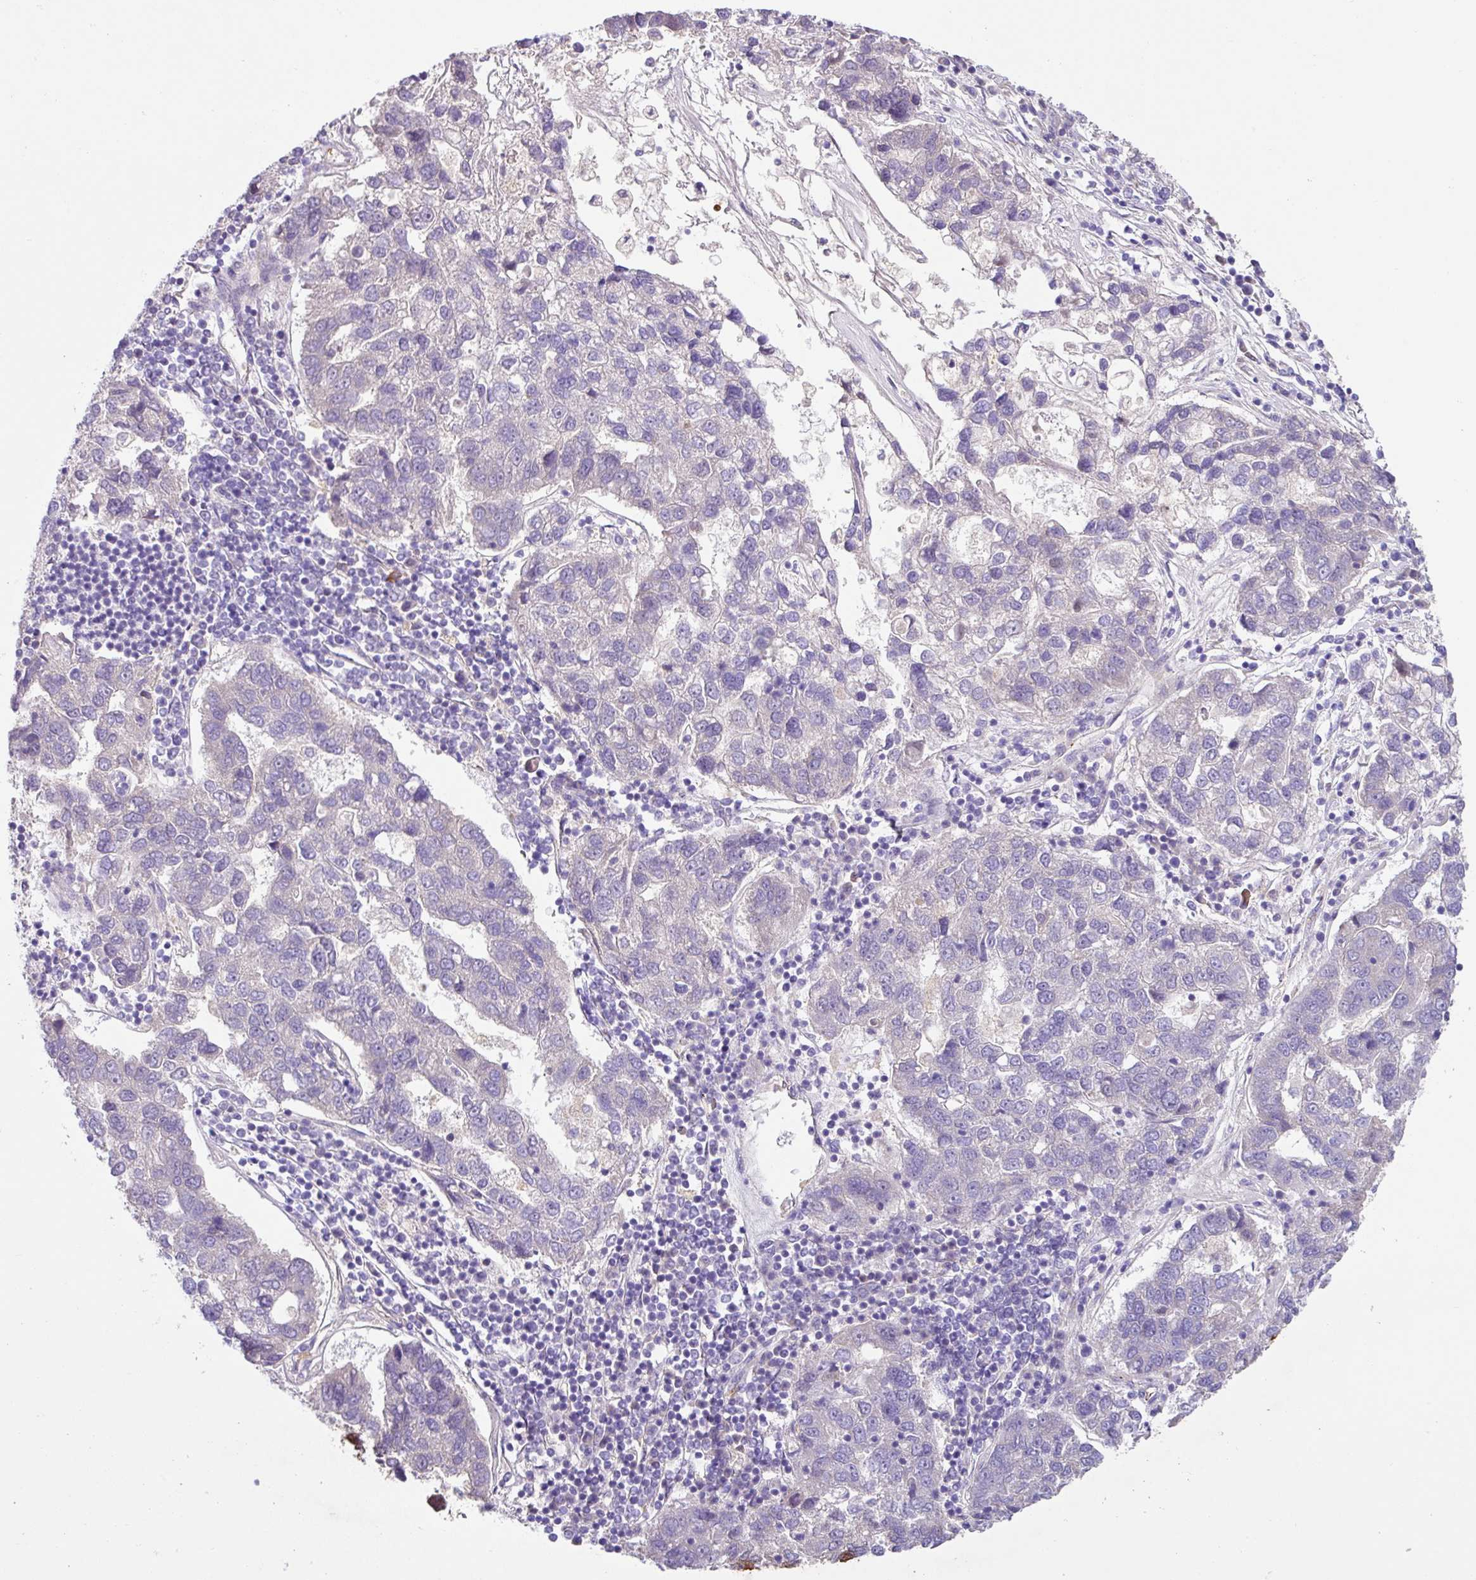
{"staining": {"intensity": "negative", "quantity": "none", "location": "none"}, "tissue": "pancreatic cancer", "cell_type": "Tumor cells", "image_type": "cancer", "snomed": [{"axis": "morphology", "description": "Adenocarcinoma, NOS"}, {"axis": "topography", "description": "Pancreas"}], "caption": "High magnification brightfield microscopy of pancreatic cancer (adenocarcinoma) stained with DAB (brown) and counterstained with hematoxylin (blue): tumor cells show no significant positivity.", "gene": "CRISP3", "patient": {"sex": "female", "age": 61}}